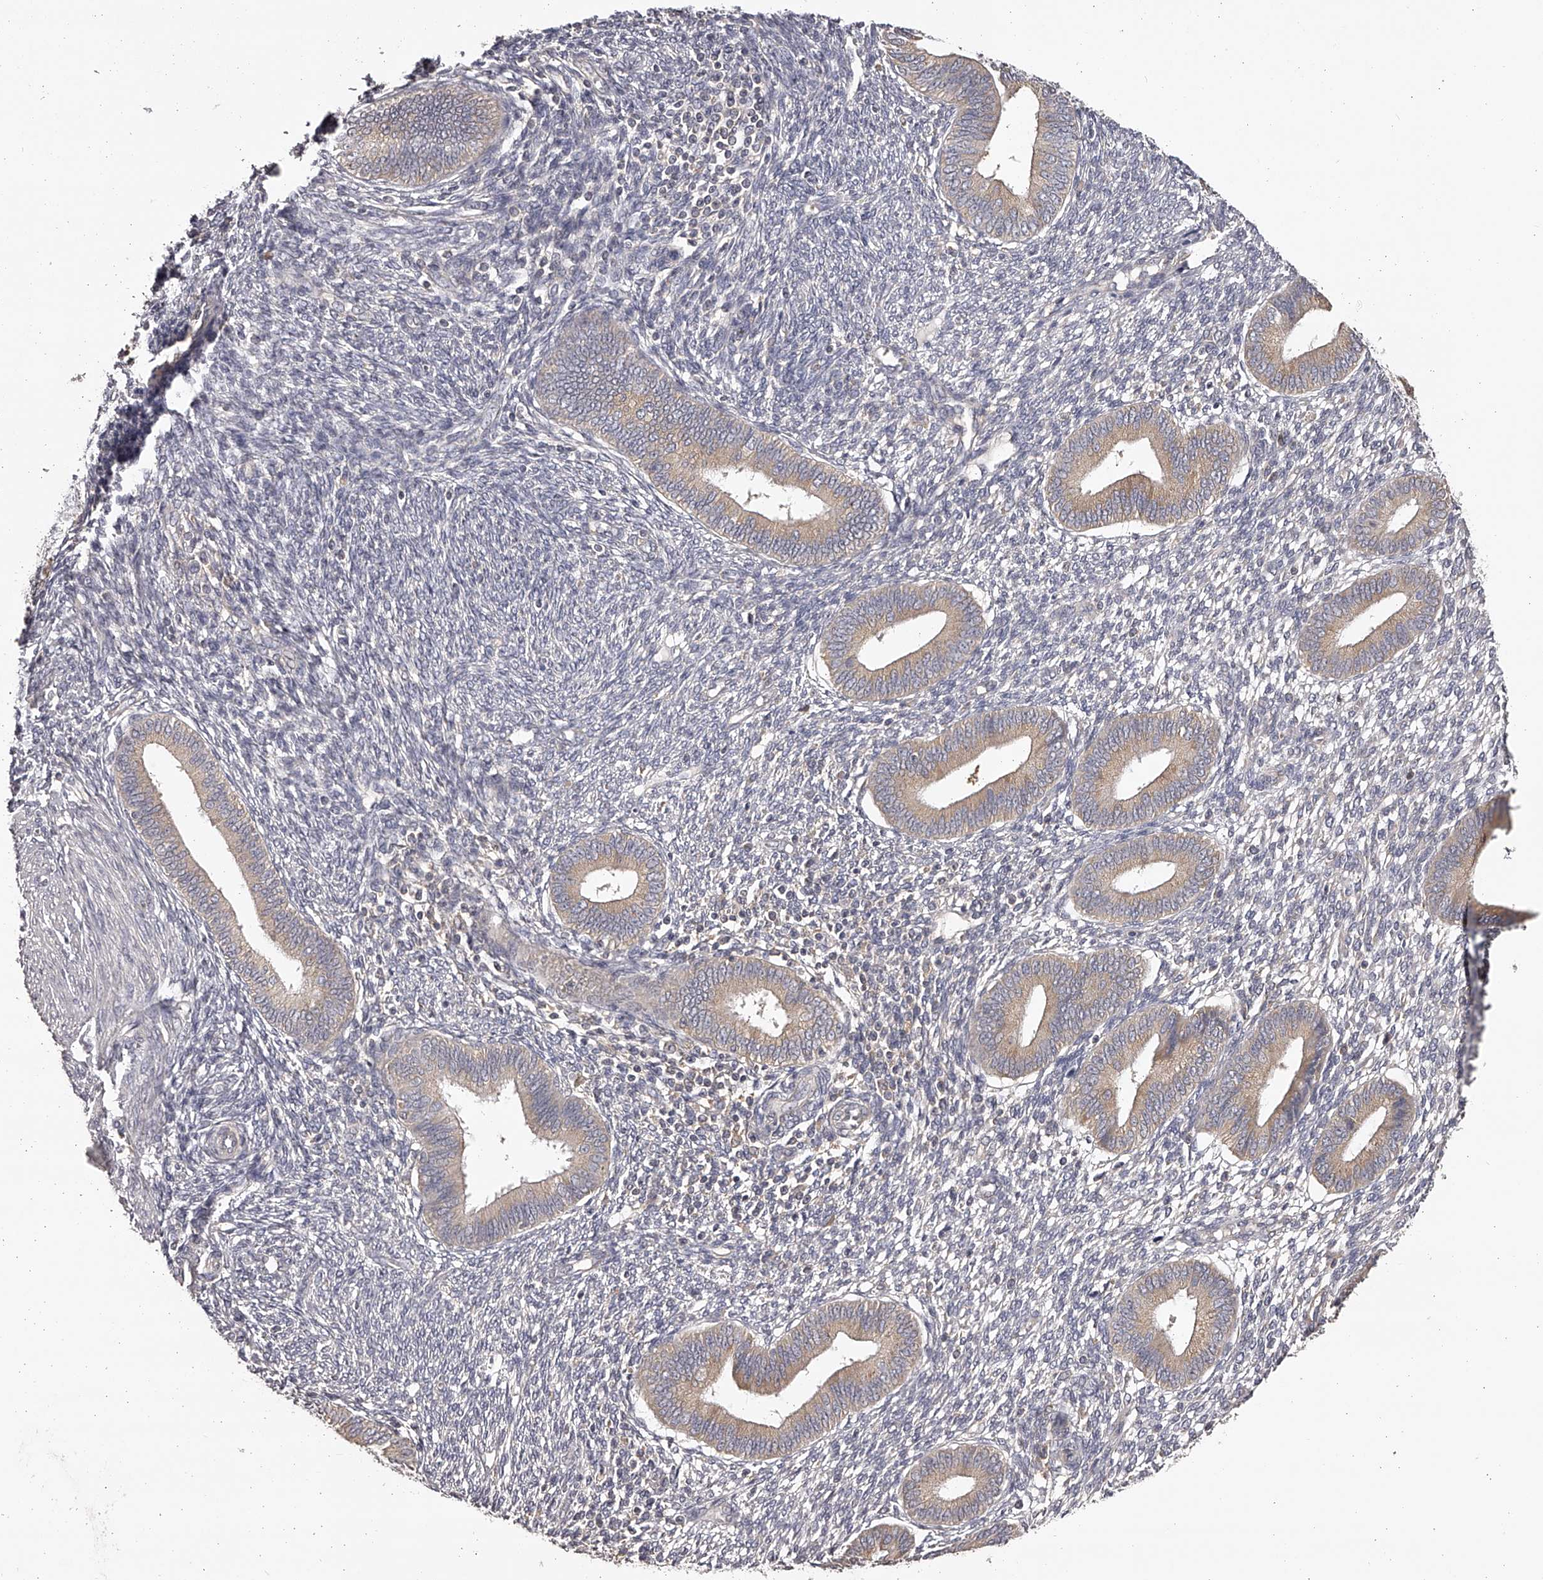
{"staining": {"intensity": "negative", "quantity": "none", "location": "none"}, "tissue": "endometrium", "cell_type": "Cells in endometrial stroma", "image_type": "normal", "snomed": [{"axis": "morphology", "description": "Normal tissue, NOS"}, {"axis": "topography", "description": "Endometrium"}], "caption": "Immunohistochemistry photomicrograph of unremarkable human endometrium stained for a protein (brown), which shows no staining in cells in endometrial stroma. (IHC, brightfield microscopy, high magnification).", "gene": "TNN", "patient": {"sex": "female", "age": 46}}